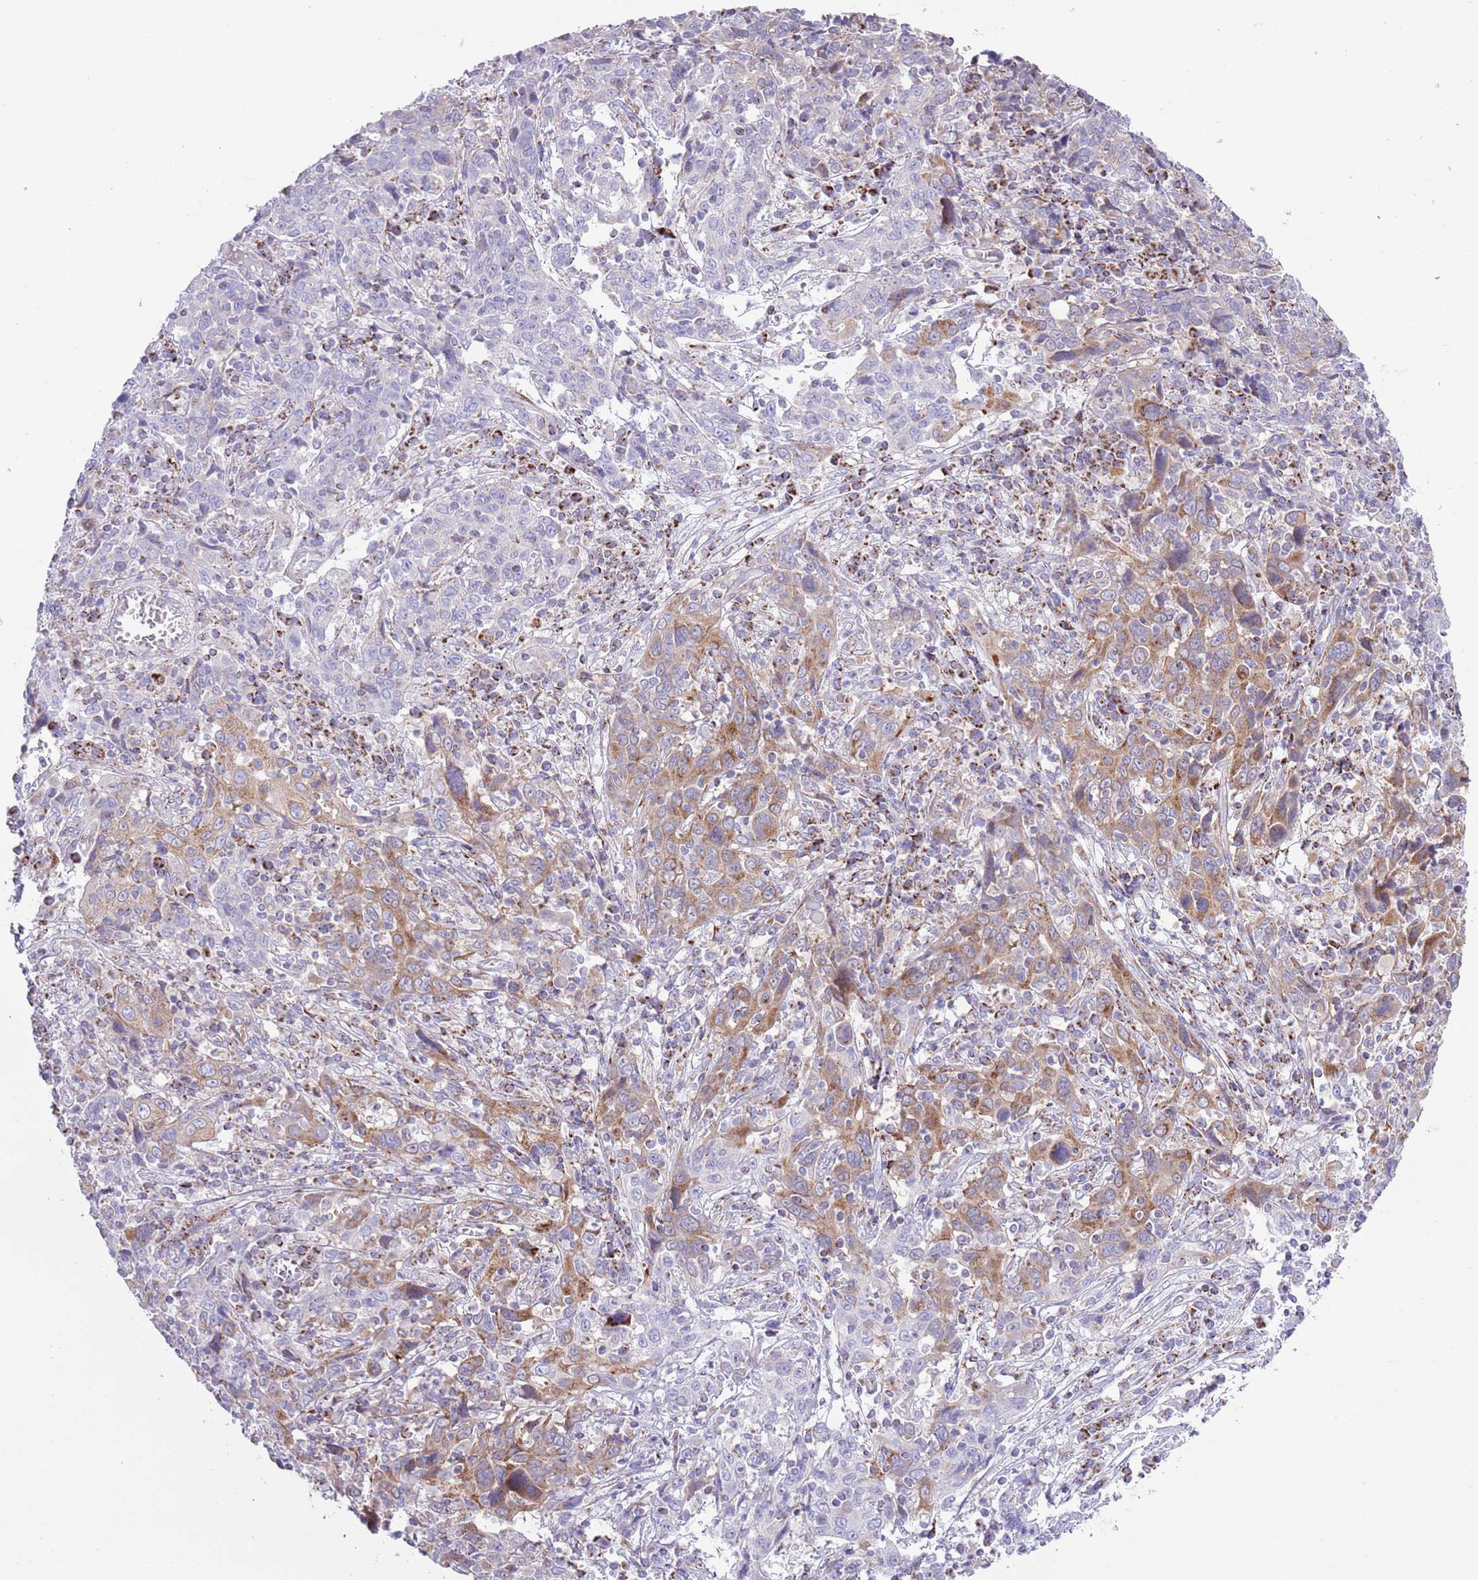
{"staining": {"intensity": "moderate", "quantity": "25%-75%", "location": "cytoplasmic/membranous"}, "tissue": "cervical cancer", "cell_type": "Tumor cells", "image_type": "cancer", "snomed": [{"axis": "morphology", "description": "Squamous cell carcinoma, NOS"}, {"axis": "topography", "description": "Cervix"}], "caption": "Immunohistochemistry (IHC) of cervical squamous cell carcinoma displays medium levels of moderate cytoplasmic/membranous expression in about 25%-75% of tumor cells.", "gene": "ATP6V1B1", "patient": {"sex": "female", "age": 46}}